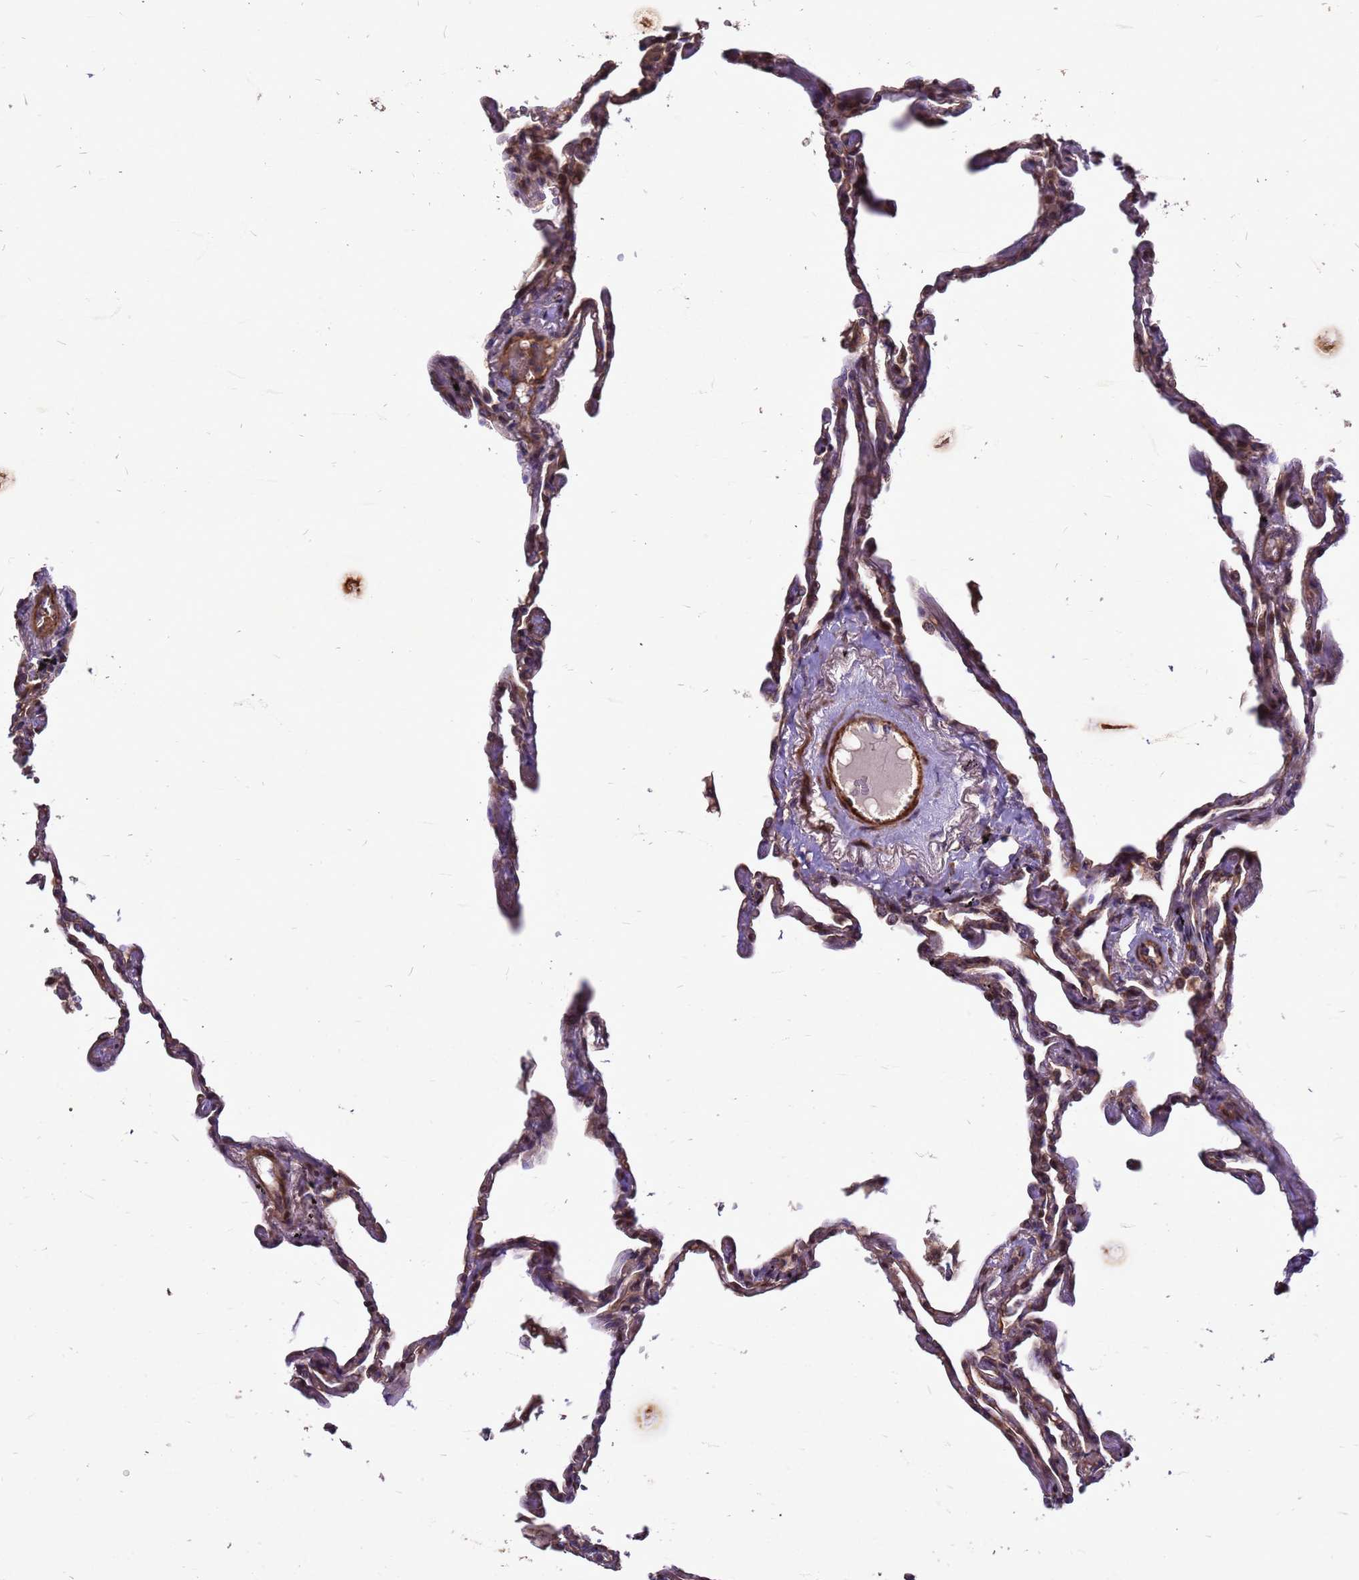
{"staining": {"intensity": "weak", "quantity": ">75%", "location": "cytoplasmic/membranous"}, "tissue": "lung", "cell_type": "Alveolar cells", "image_type": "normal", "snomed": [{"axis": "morphology", "description": "Normal tissue, NOS"}, {"axis": "topography", "description": "Lung"}], "caption": "High-magnification brightfield microscopy of normal lung stained with DAB (brown) and counterstained with hematoxylin (blue). alveolar cells exhibit weak cytoplasmic/membranous staining is identified in approximately>75% of cells.", "gene": "RSPRY1", "patient": {"sex": "female", "age": 67}}